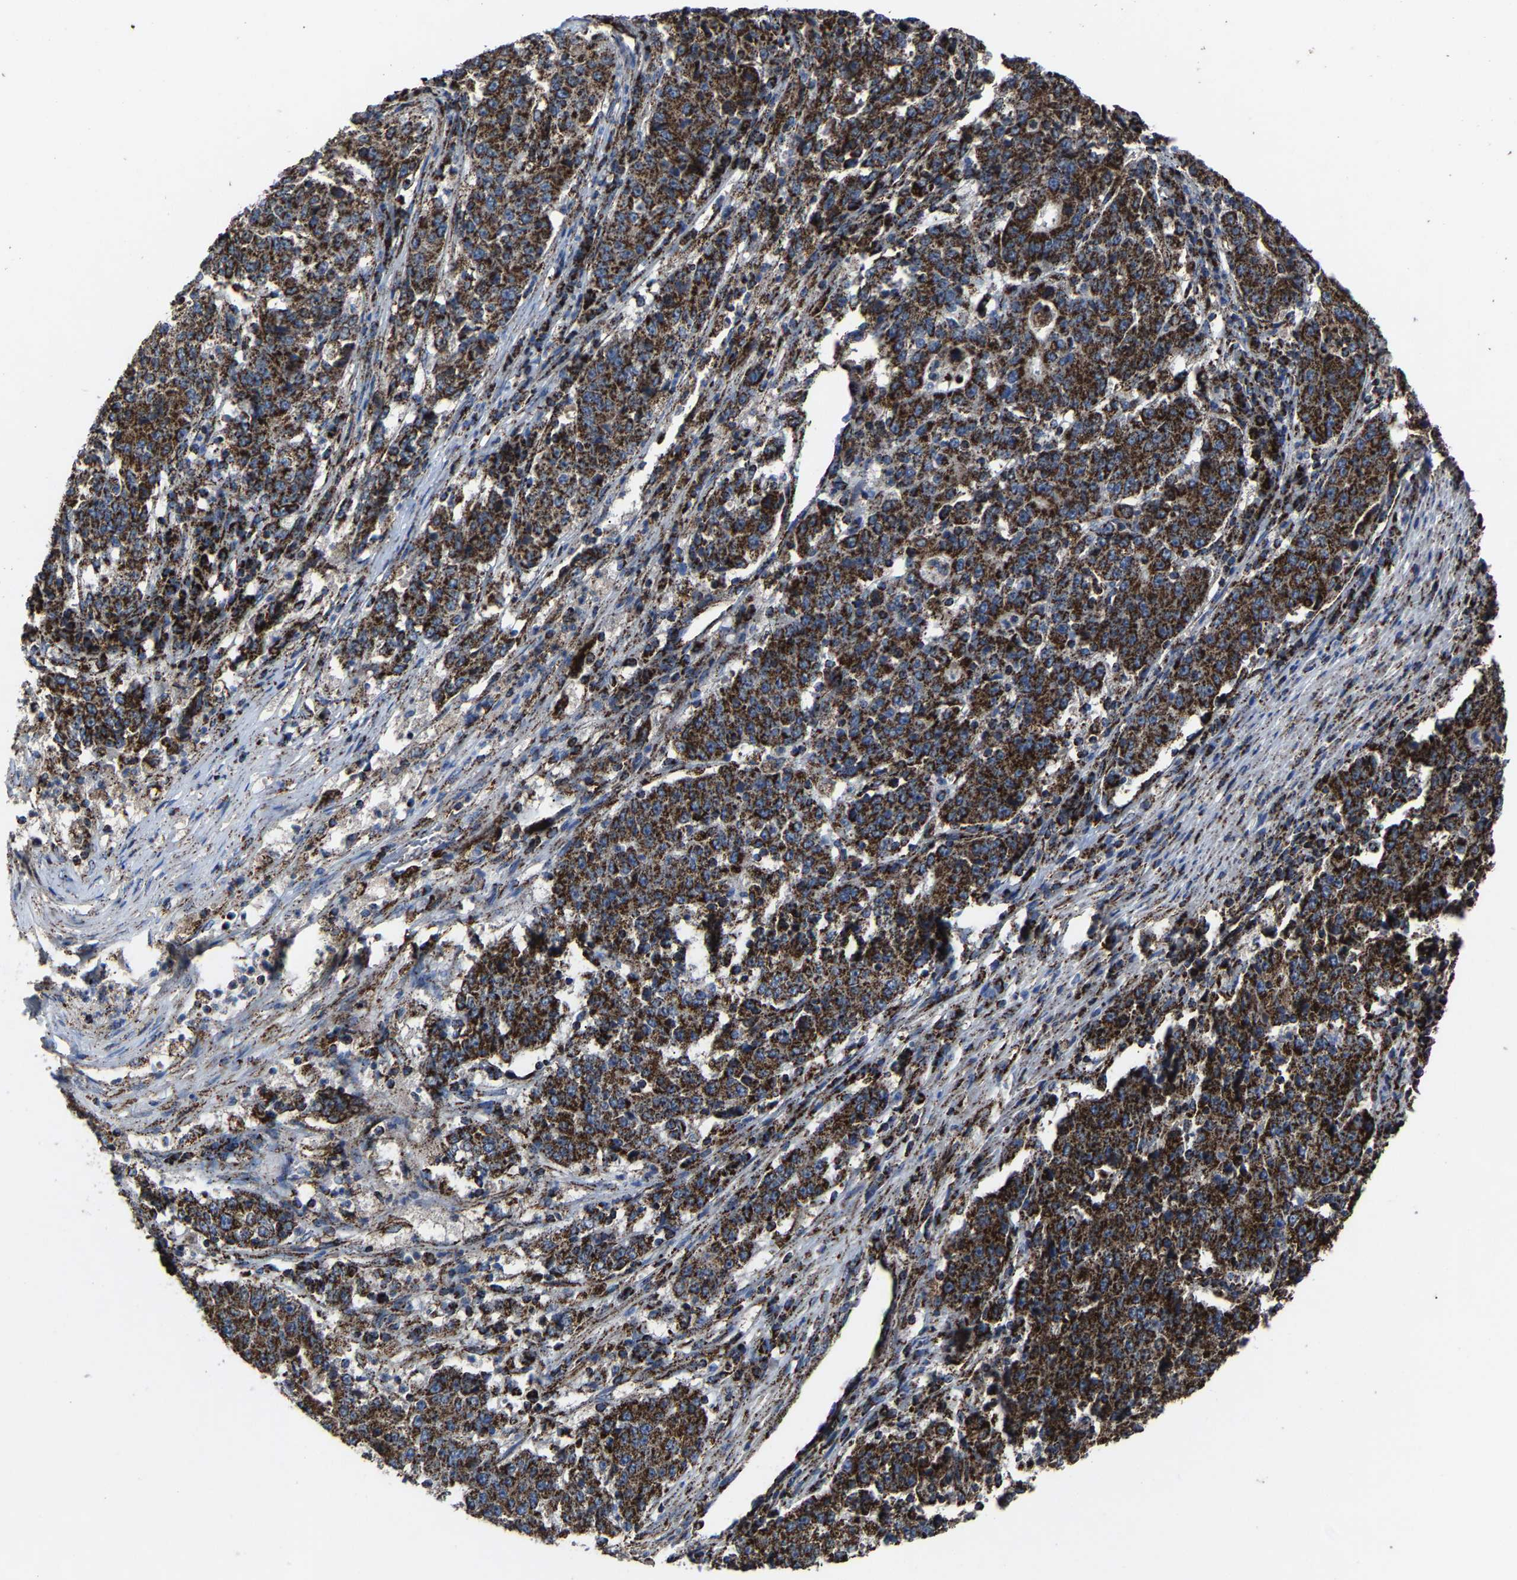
{"staining": {"intensity": "strong", "quantity": ">75%", "location": "cytoplasmic/membranous"}, "tissue": "stomach cancer", "cell_type": "Tumor cells", "image_type": "cancer", "snomed": [{"axis": "morphology", "description": "Adenocarcinoma, NOS"}, {"axis": "topography", "description": "Stomach"}], "caption": "The immunohistochemical stain shows strong cytoplasmic/membranous expression in tumor cells of adenocarcinoma (stomach) tissue.", "gene": "NDUFV3", "patient": {"sex": "male", "age": 59}}